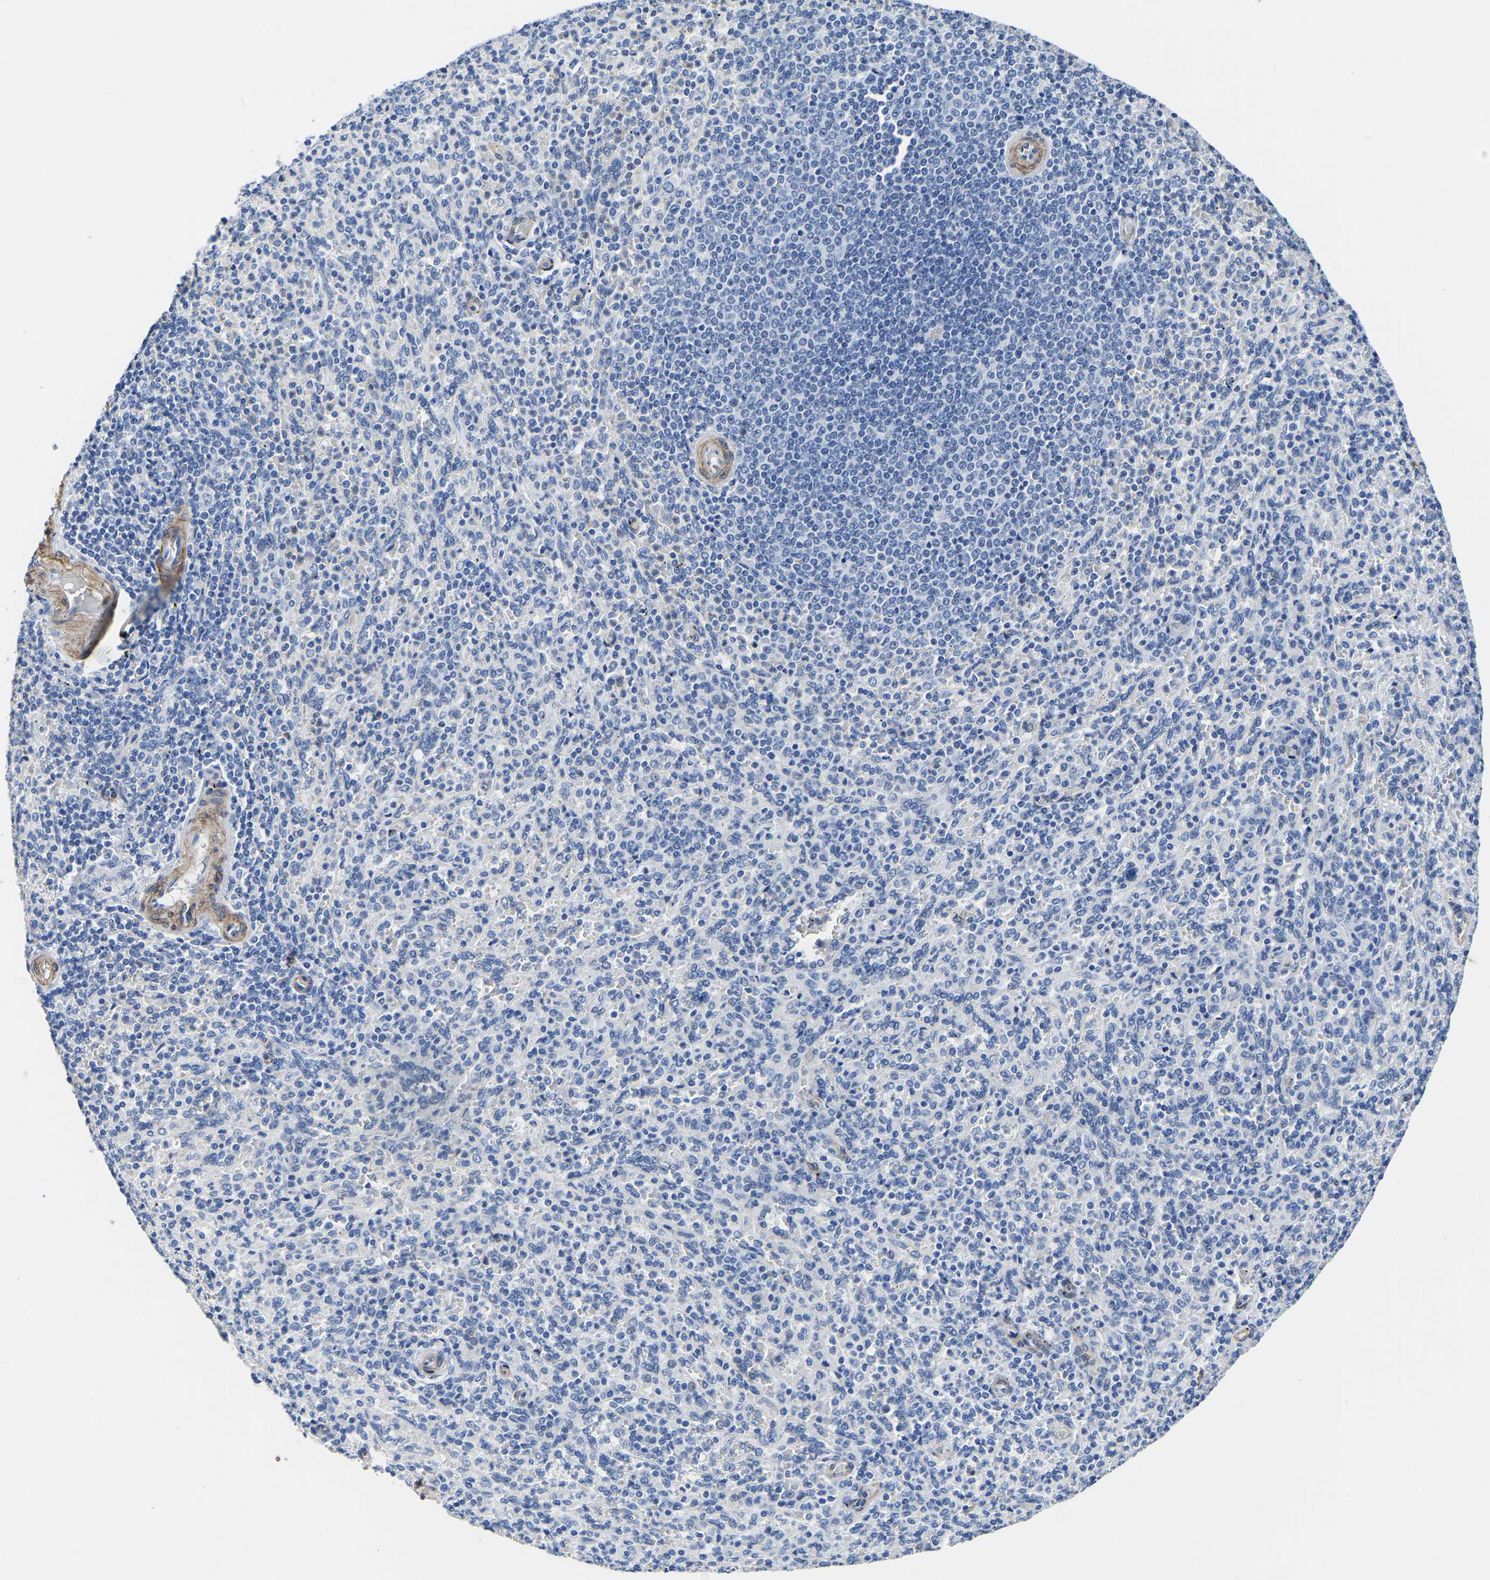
{"staining": {"intensity": "negative", "quantity": "none", "location": "none"}, "tissue": "spleen", "cell_type": "Cells in red pulp", "image_type": "normal", "snomed": [{"axis": "morphology", "description": "Normal tissue, NOS"}, {"axis": "topography", "description": "Spleen"}], "caption": "This image is of normal spleen stained with immunohistochemistry to label a protein in brown with the nuclei are counter-stained blue. There is no staining in cells in red pulp. (Immunohistochemistry, brightfield microscopy, high magnification).", "gene": "SLC45A3", "patient": {"sex": "male", "age": 36}}